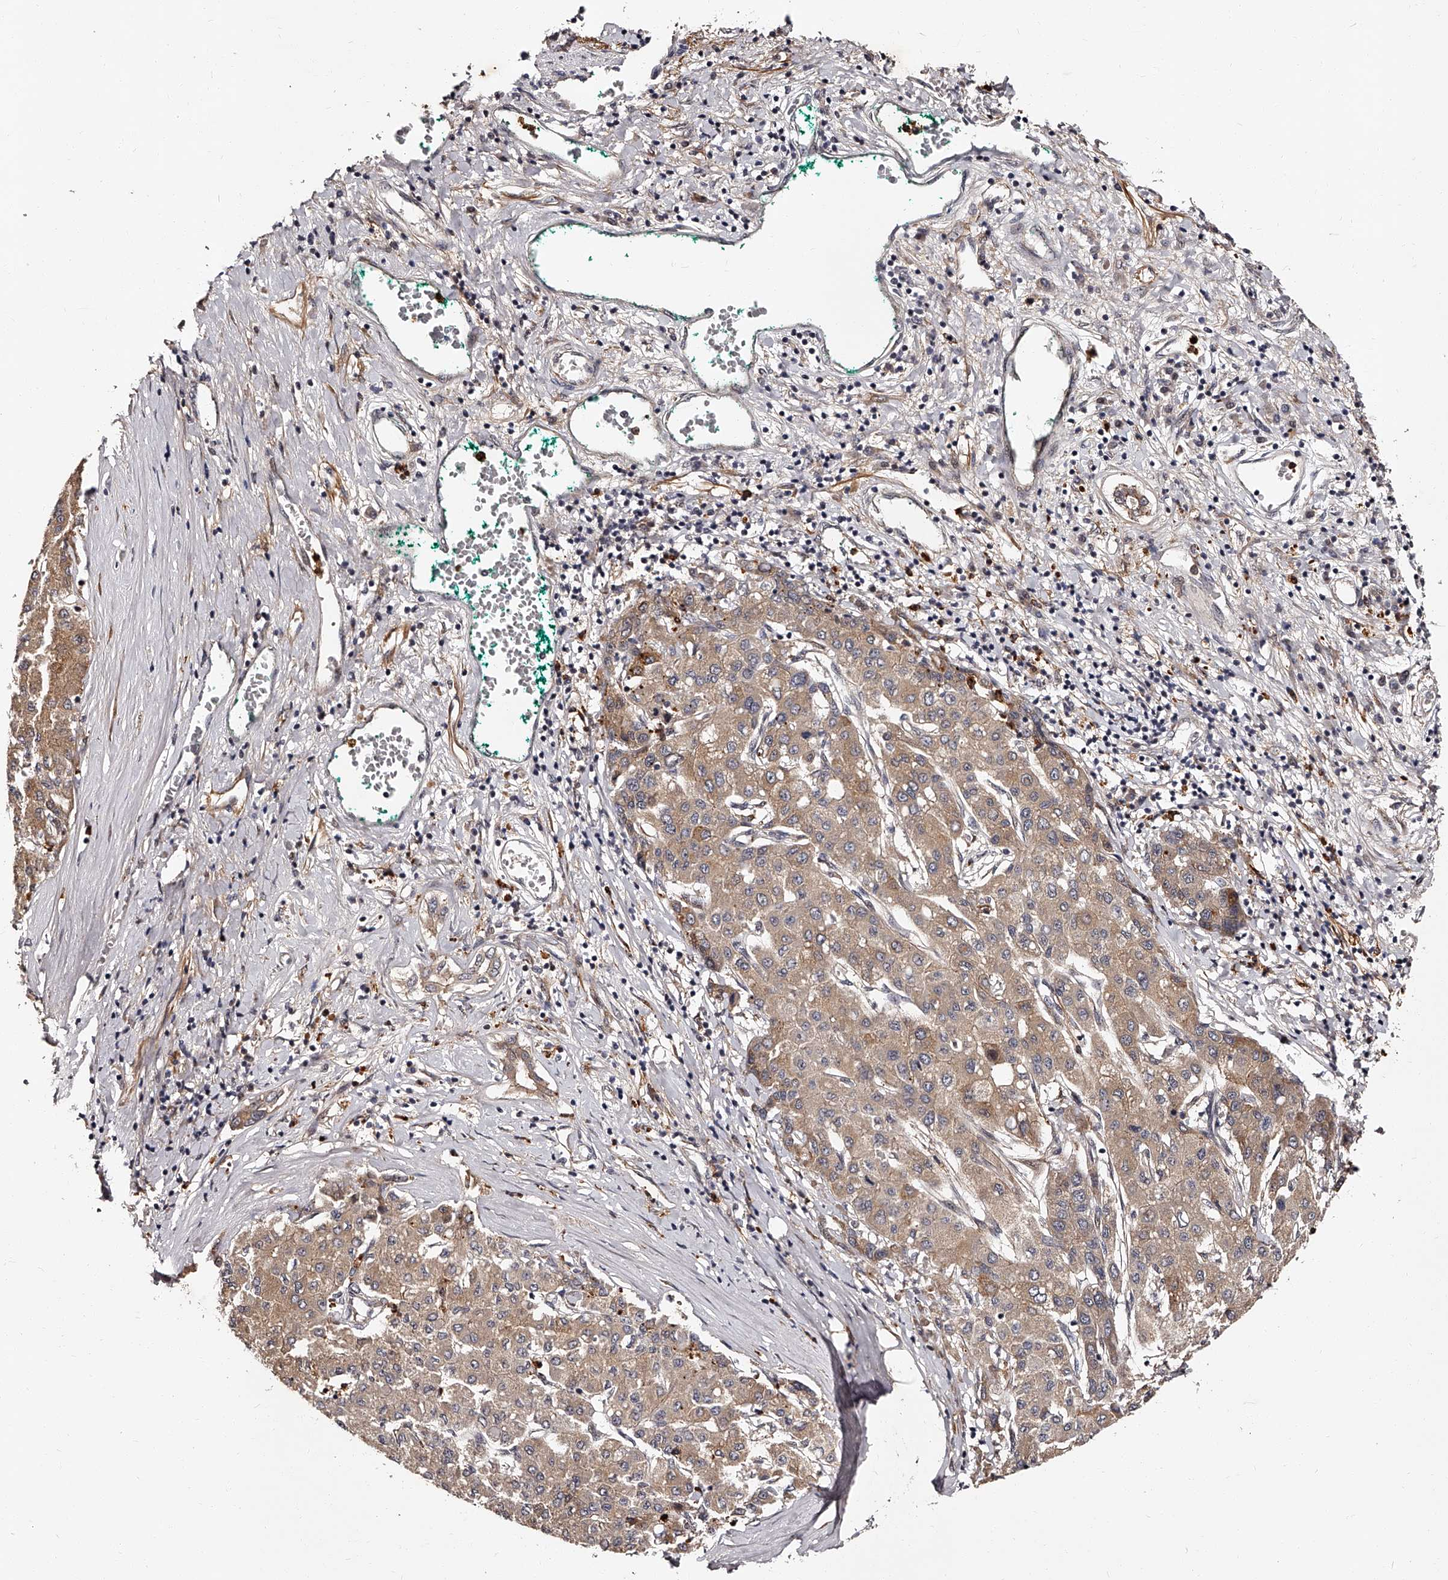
{"staining": {"intensity": "weak", "quantity": ">75%", "location": "cytoplasmic/membranous"}, "tissue": "liver cancer", "cell_type": "Tumor cells", "image_type": "cancer", "snomed": [{"axis": "morphology", "description": "Carcinoma, Hepatocellular, NOS"}, {"axis": "topography", "description": "Liver"}], "caption": "DAB (3,3'-diaminobenzidine) immunohistochemical staining of human liver cancer (hepatocellular carcinoma) demonstrates weak cytoplasmic/membranous protein staining in approximately >75% of tumor cells.", "gene": "RSC1A1", "patient": {"sex": "male", "age": 65}}